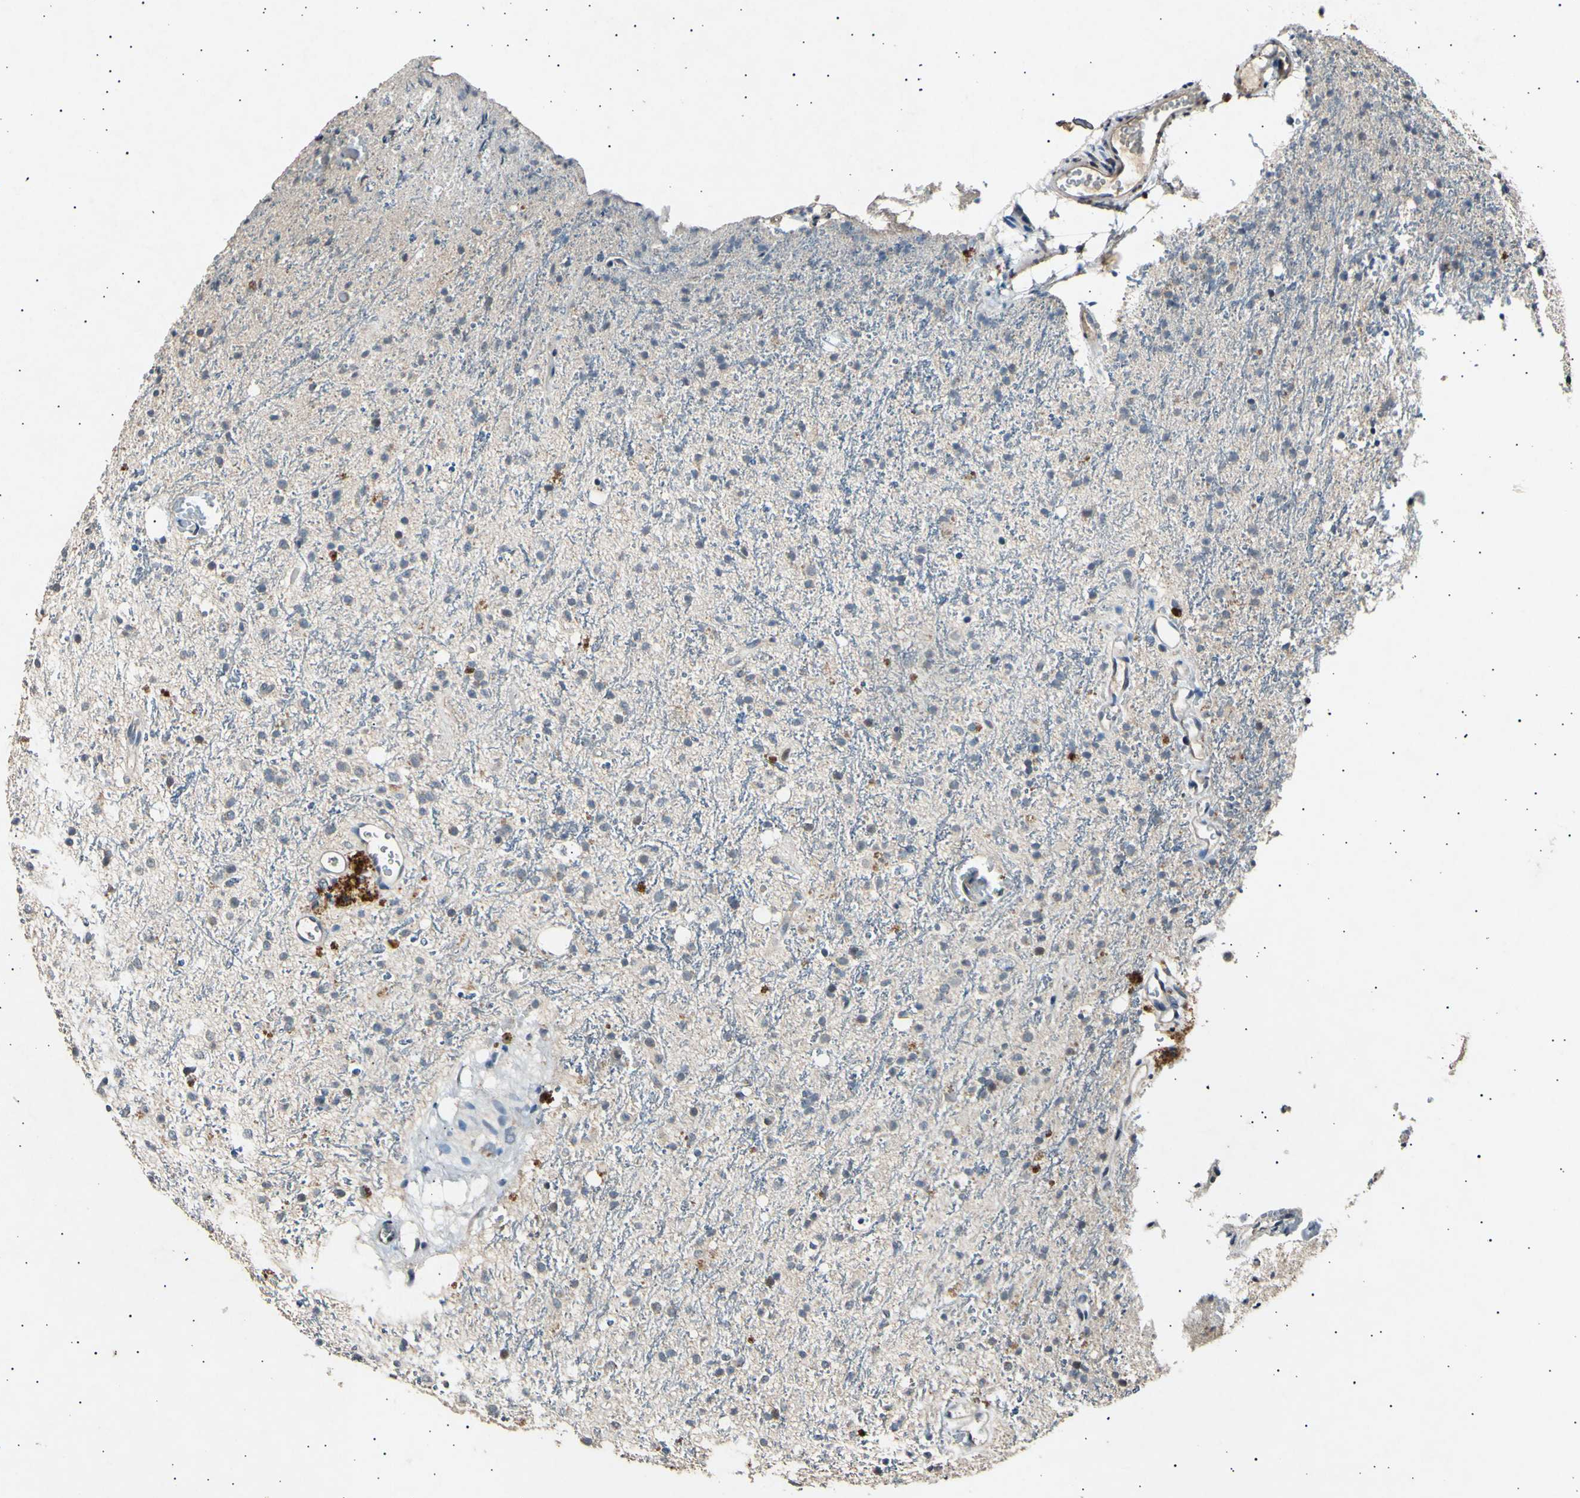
{"staining": {"intensity": "negative", "quantity": "none", "location": "none"}, "tissue": "glioma", "cell_type": "Tumor cells", "image_type": "cancer", "snomed": [{"axis": "morphology", "description": "Glioma, malignant, High grade"}, {"axis": "topography", "description": "Brain"}], "caption": "Image shows no significant protein staining in tumor cells of malignant glioma (high-grade).", "gene": "ADCY3", "patient": {"sex": "male", "age": 47}}